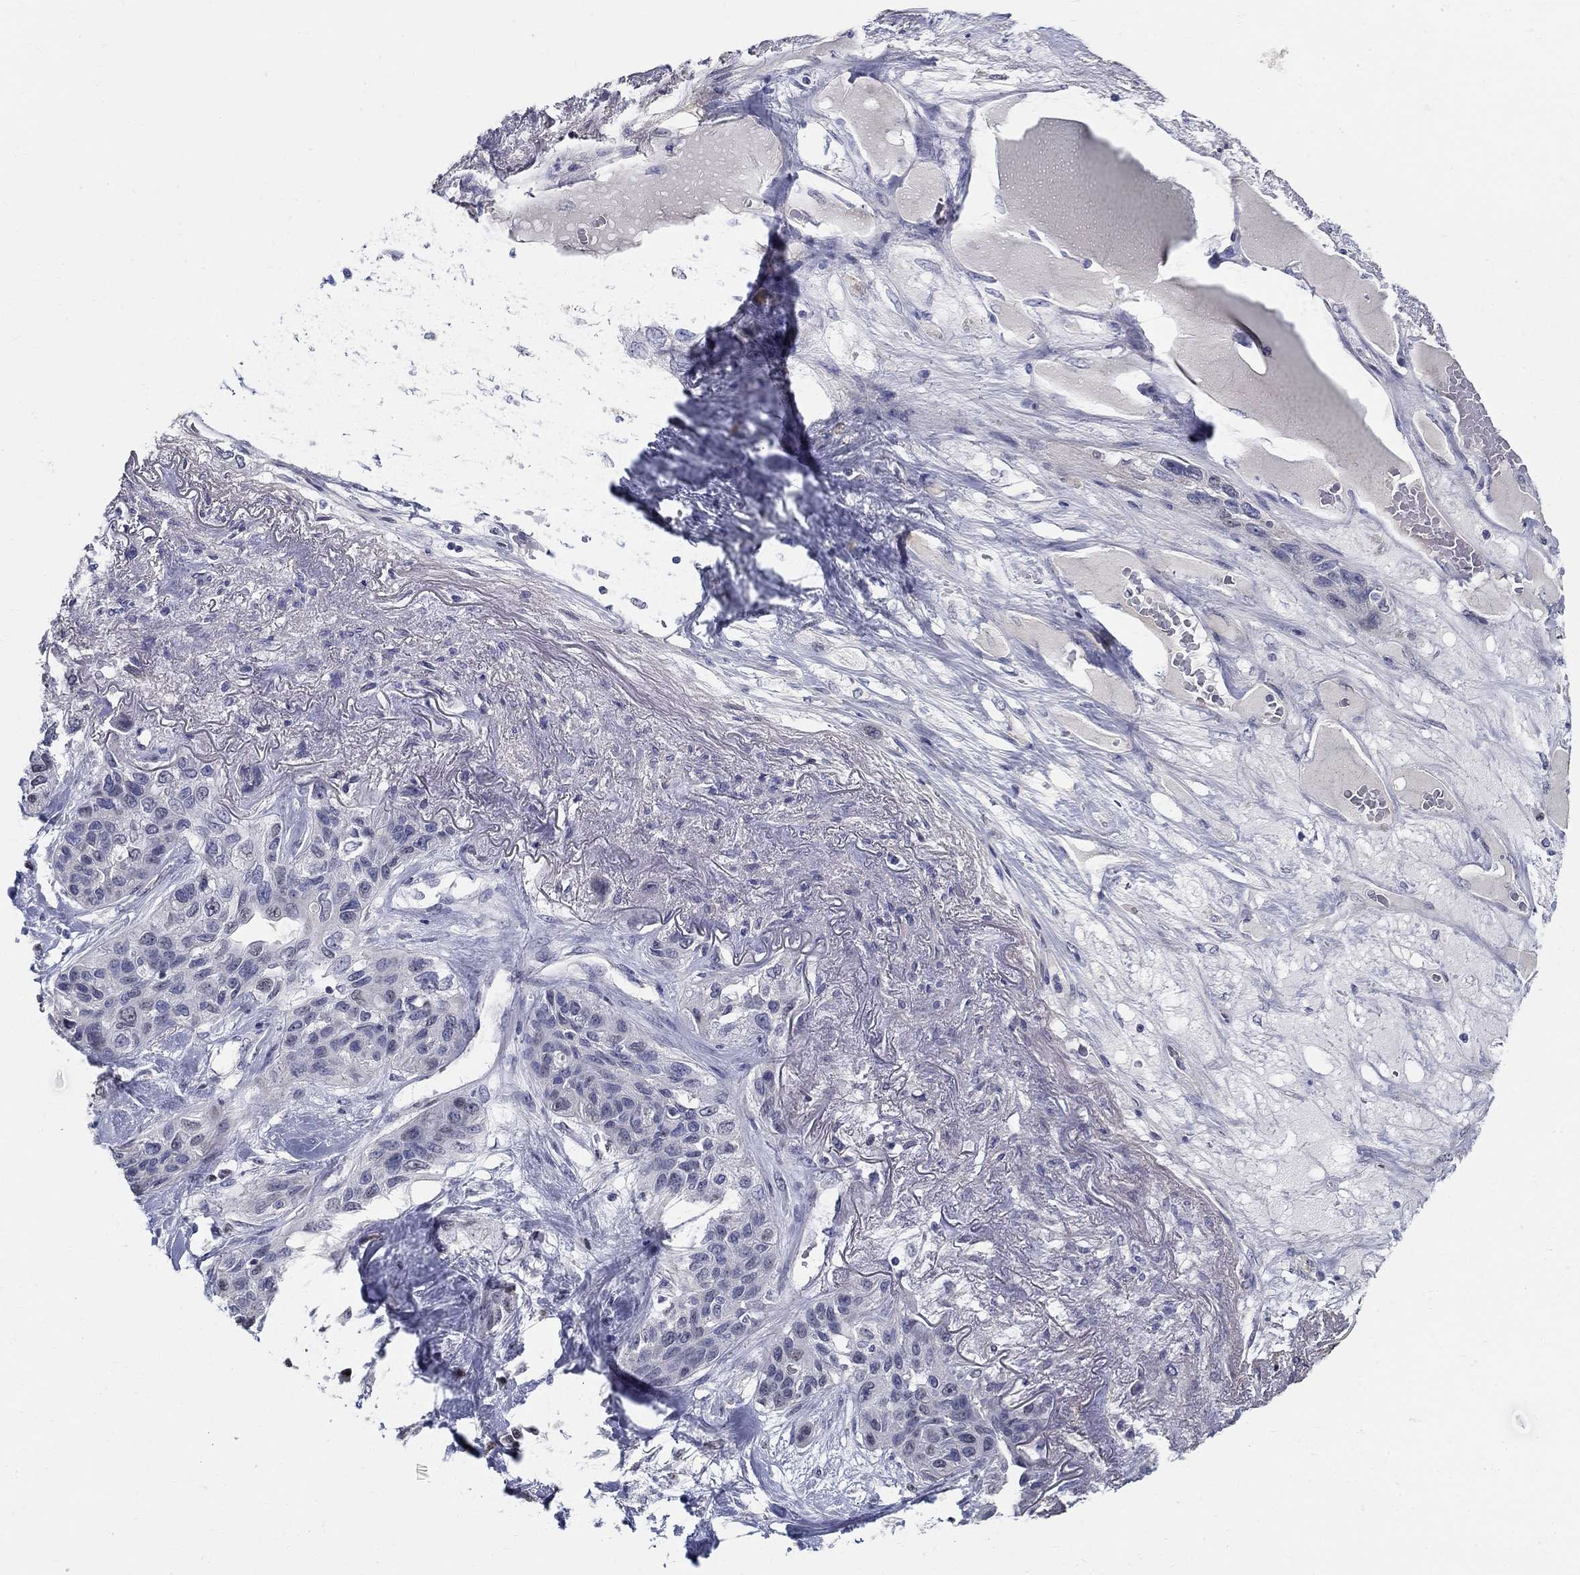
{"staining": {"intensity": "negative", "quantity": "none", "location": "none"}, "tissue": "lung cancer", "cell_type": "Tumor cells", "image_type": "cancer", "snomed": [{"axis": "morphology", "description": "Squamous cell carcinoma, NOS"}, {"axis": "topography", "description": "Lung"}], "caption": "This image is of squamous cell carcinoma (lung) stained with immunohistochemistry (IHC) to label a protein in brown with the nuclei are counter-stained blue. There is no positivity in tumor cells.", "gene": "C16orf46", "patient": {"sex": "female", "age": 70}}